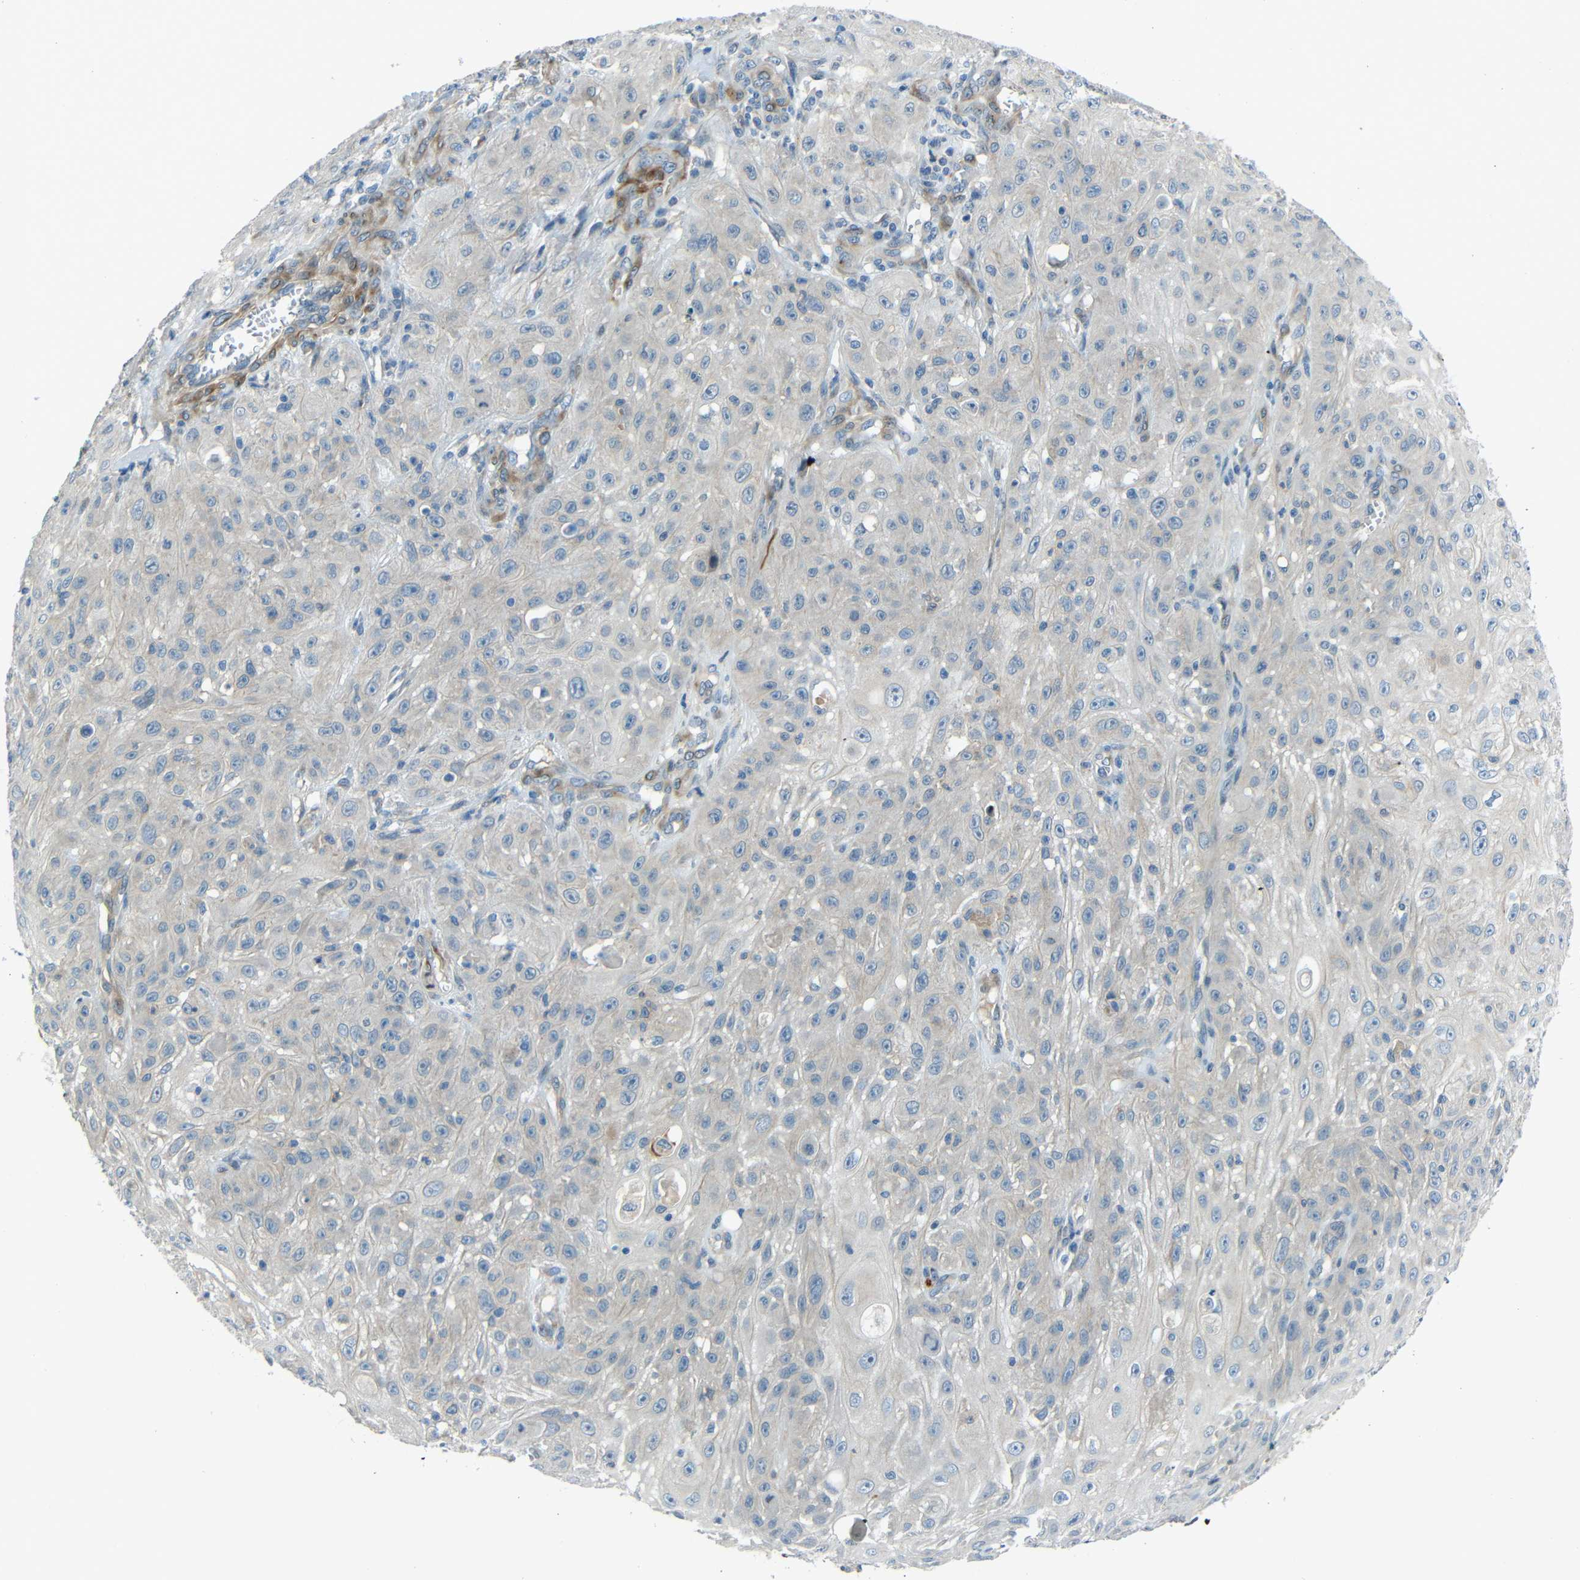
{"staining": {"intensity": "negative", "quantity": "none", "location": "none"}, "tissue": "skin cancer", "cell_type": "Tumor cells", "image_type": "cancer", "snomed": [{"axis": "morphology", "description": "Squamous cell carcinoma, NOS"}, {"axis": "topography", "description": "Skin"}], "caption": "This is an immunohistochemistry (IHC) photomicrograph of skin cancer. There is no expression in tumor cells.", "gene": "DCLK1", "patient": {"sex": "male", "age": 75}}